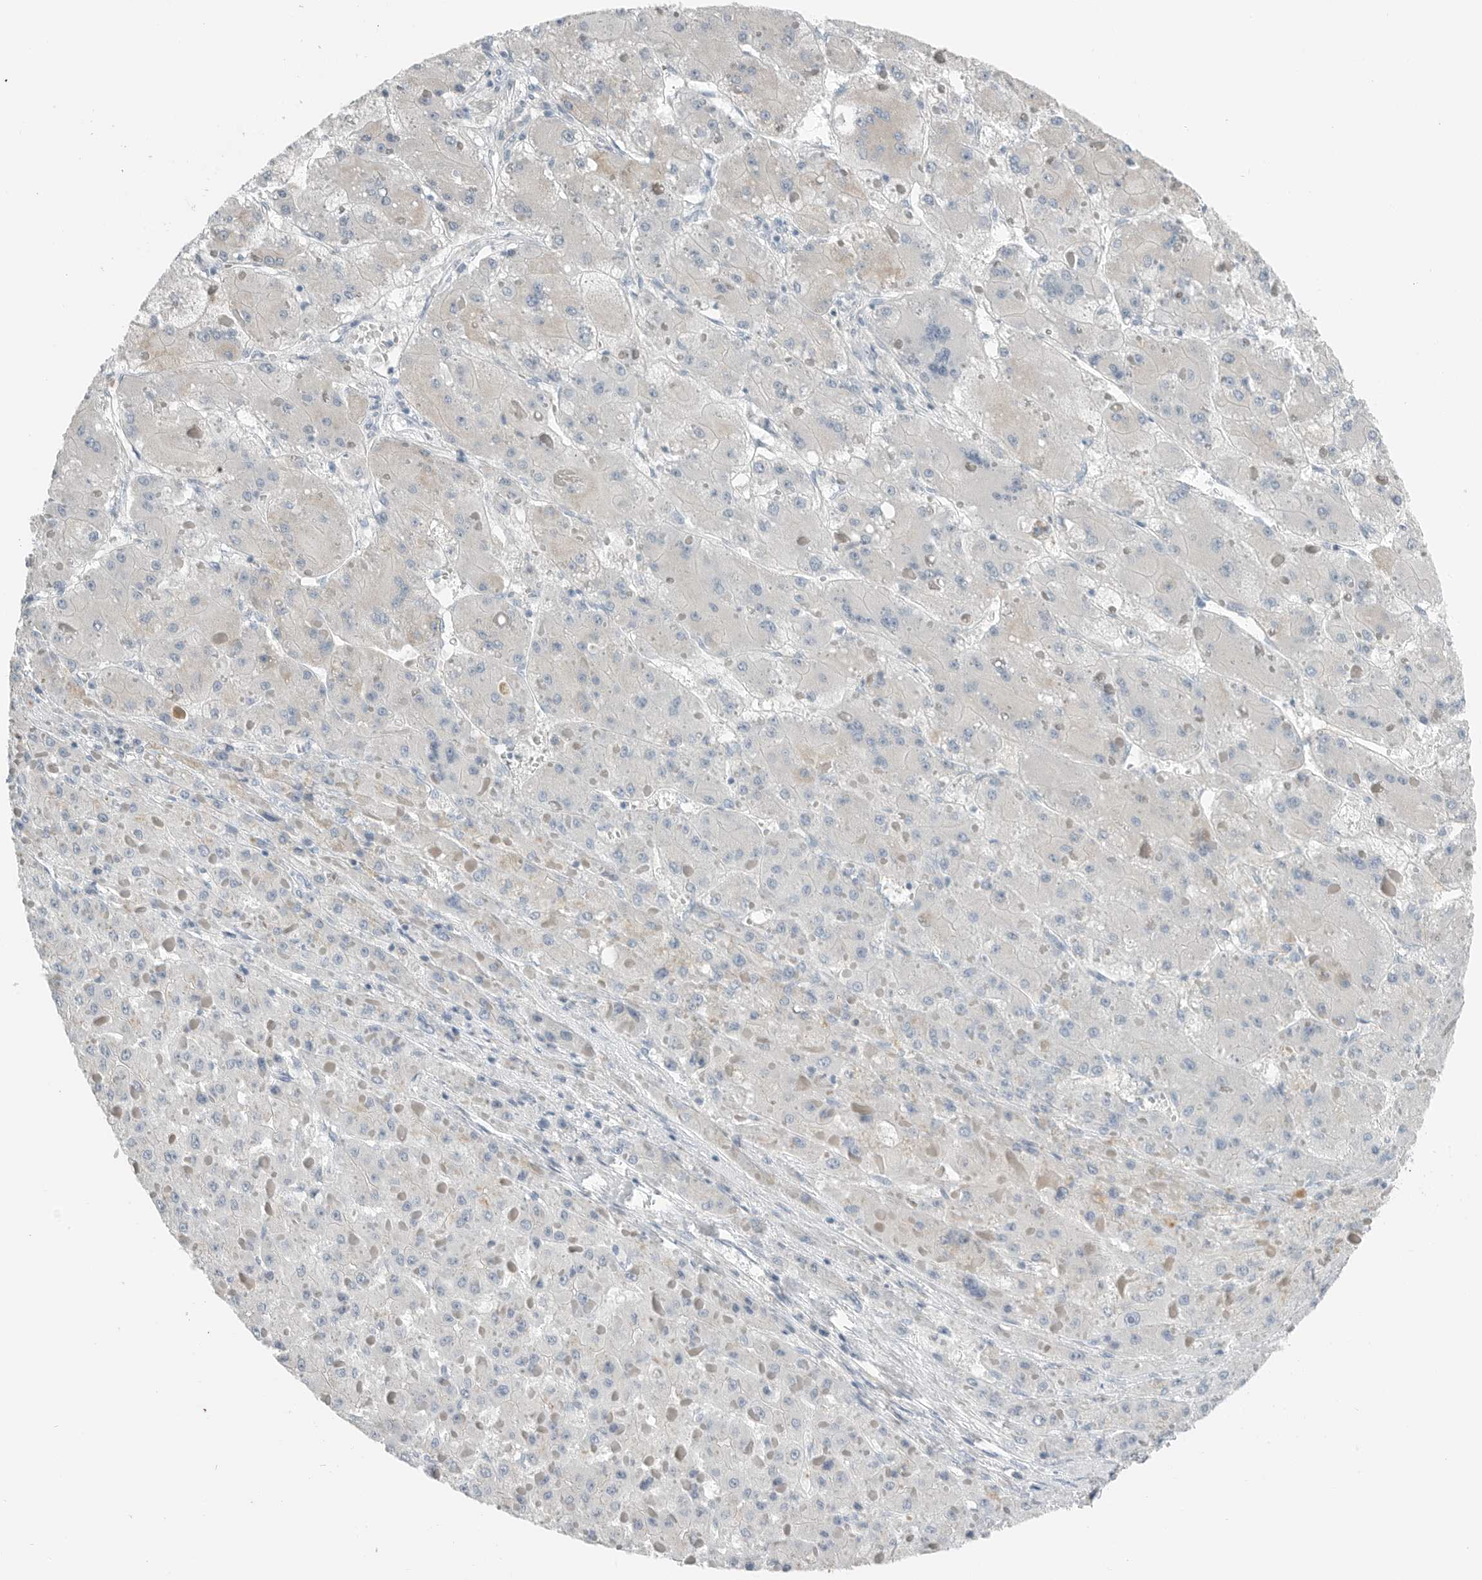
{"staining": {"intensity": "negative", "quantity": "none", "location": "none"}, "tissue": "liver cancer", "cell_type": "Tumor cells", "image_type": "cancer", "snomed": [{"axis": "morphology", "description": "Carcinoma, Hepatocellular, NOS"}, {"axis": "topography", "description": "Liver"}], "caption": "There is no significant staining in tumor cells of hepatocellular carcinoma (liver).", "gene": "SERPINB7", "patient": {"sex": "female", "age": 73}}